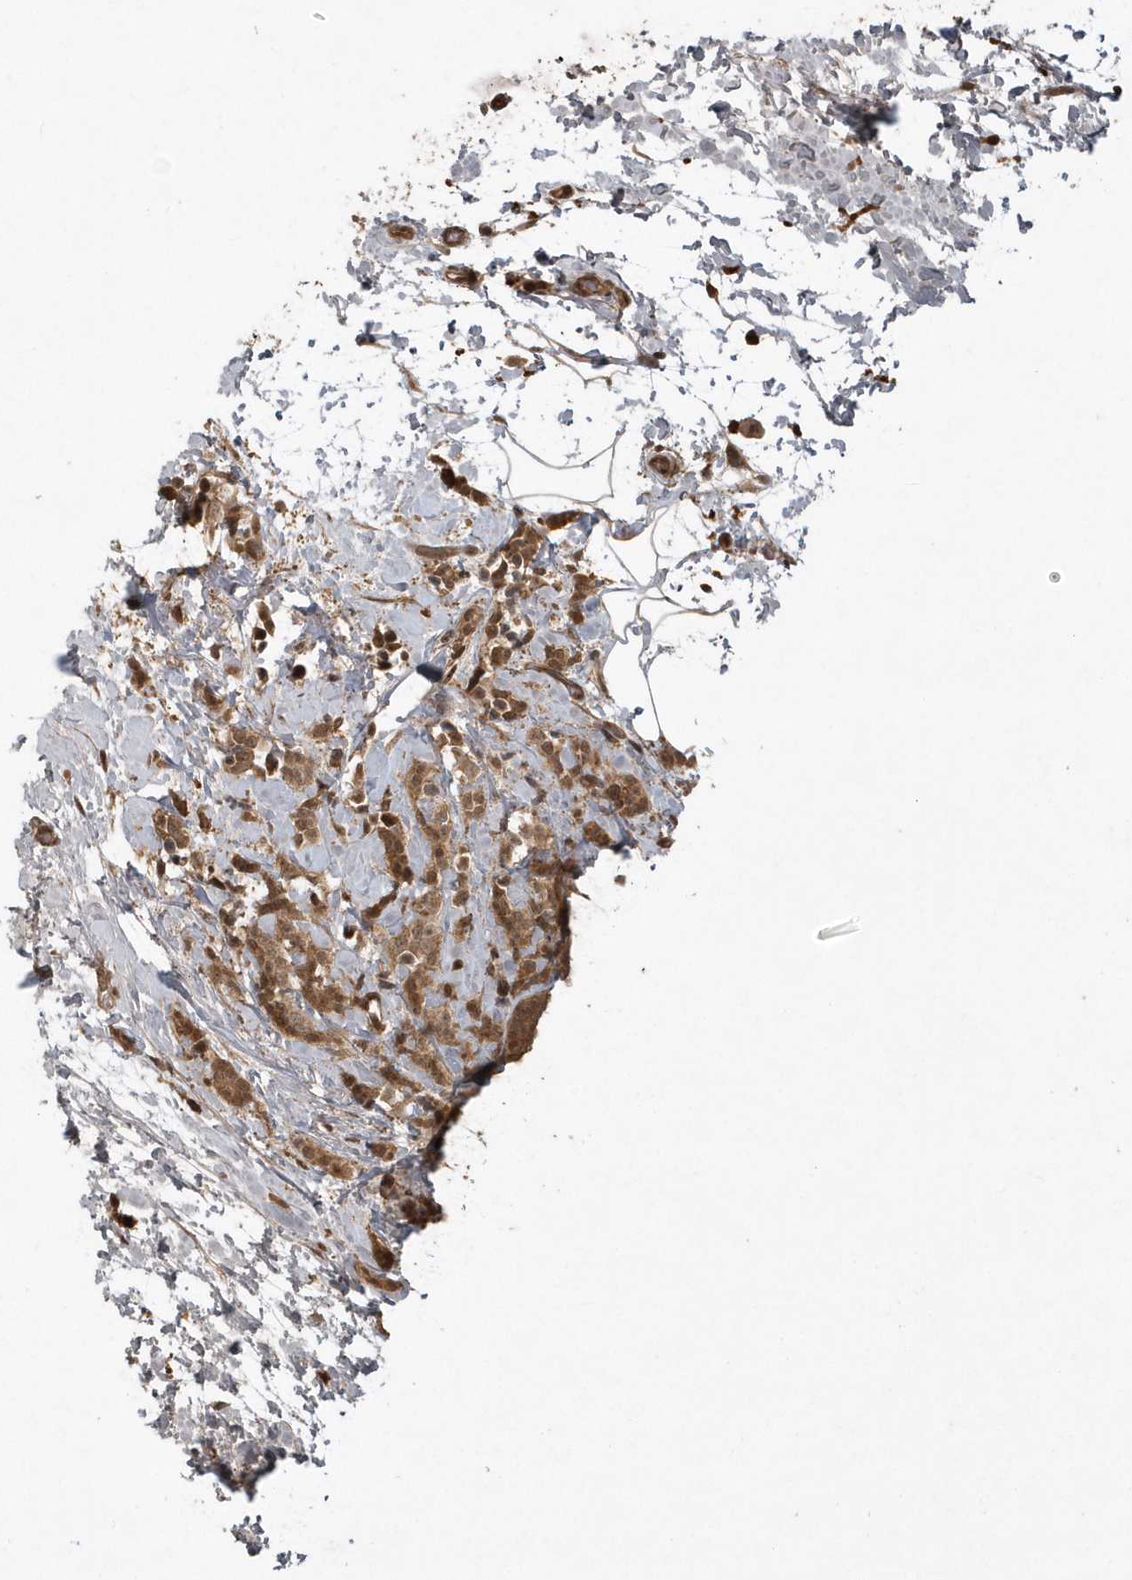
{"staining": {"intensity": "moderate", "quantity": ">75%", "location": "cytoplasmic/membranous,nuclear"}, "tissue": "breast cancer", "cell_type": "Tumor cells", "image_type": "cancer", "snomed": [{"axis": "morphology", "description": "Lobular carcinoma, in situ"}, {"axis": "morphology", "description": "Lobular carcinoma"}, {"axis": "topography", "description": "Breast"}], "caption": "Immunohistochemistry (IHC) staining of breast cancer, which demonstrates medium levels of moderate cytoplasmic/membranous and nuclear staining in about >75% of tumor cells indicating moderate cytoplasmic/membranous and nuclear protein positivity. The staining was performed using DAB (3,3'-diaminobenzidine) (brown) for protein detection and nuclei were counterstained in hematoxylin (blue).", "gene": "LACC1", "patient": {"sex": "female", "age": 41}}